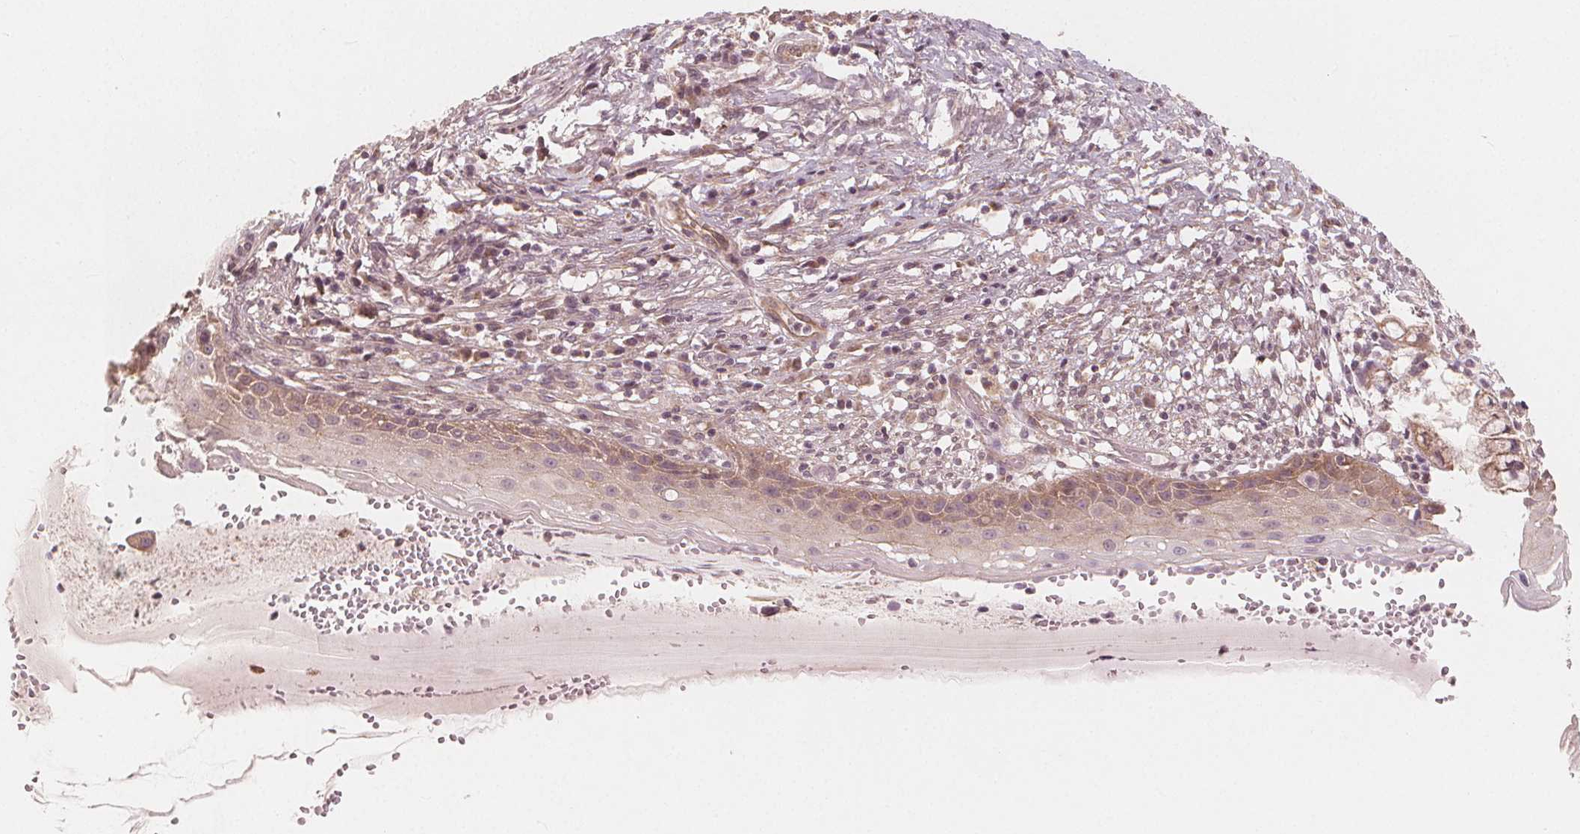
{"staining": {"intensity": "weak", "quantity": ">75%", "location": "cytoplasmic/membranous"}, "tissue": "cervix", "cell_type": "Glandular cells", "image_type": "normal", "snomed": [{"axis": "morphology", "description": "Normal tissue, NOS"}, {"axis": "topography", "description": "Cervix"}], "caption": "This histopathology image displays immunohistochemistry (IHC) staining of normal cervix, with low weak cytoplasmic/membranous positivity in about >75% of glandular cells.", "gene": "SNX12", "patient": {"sex": "female", "age": 37}}